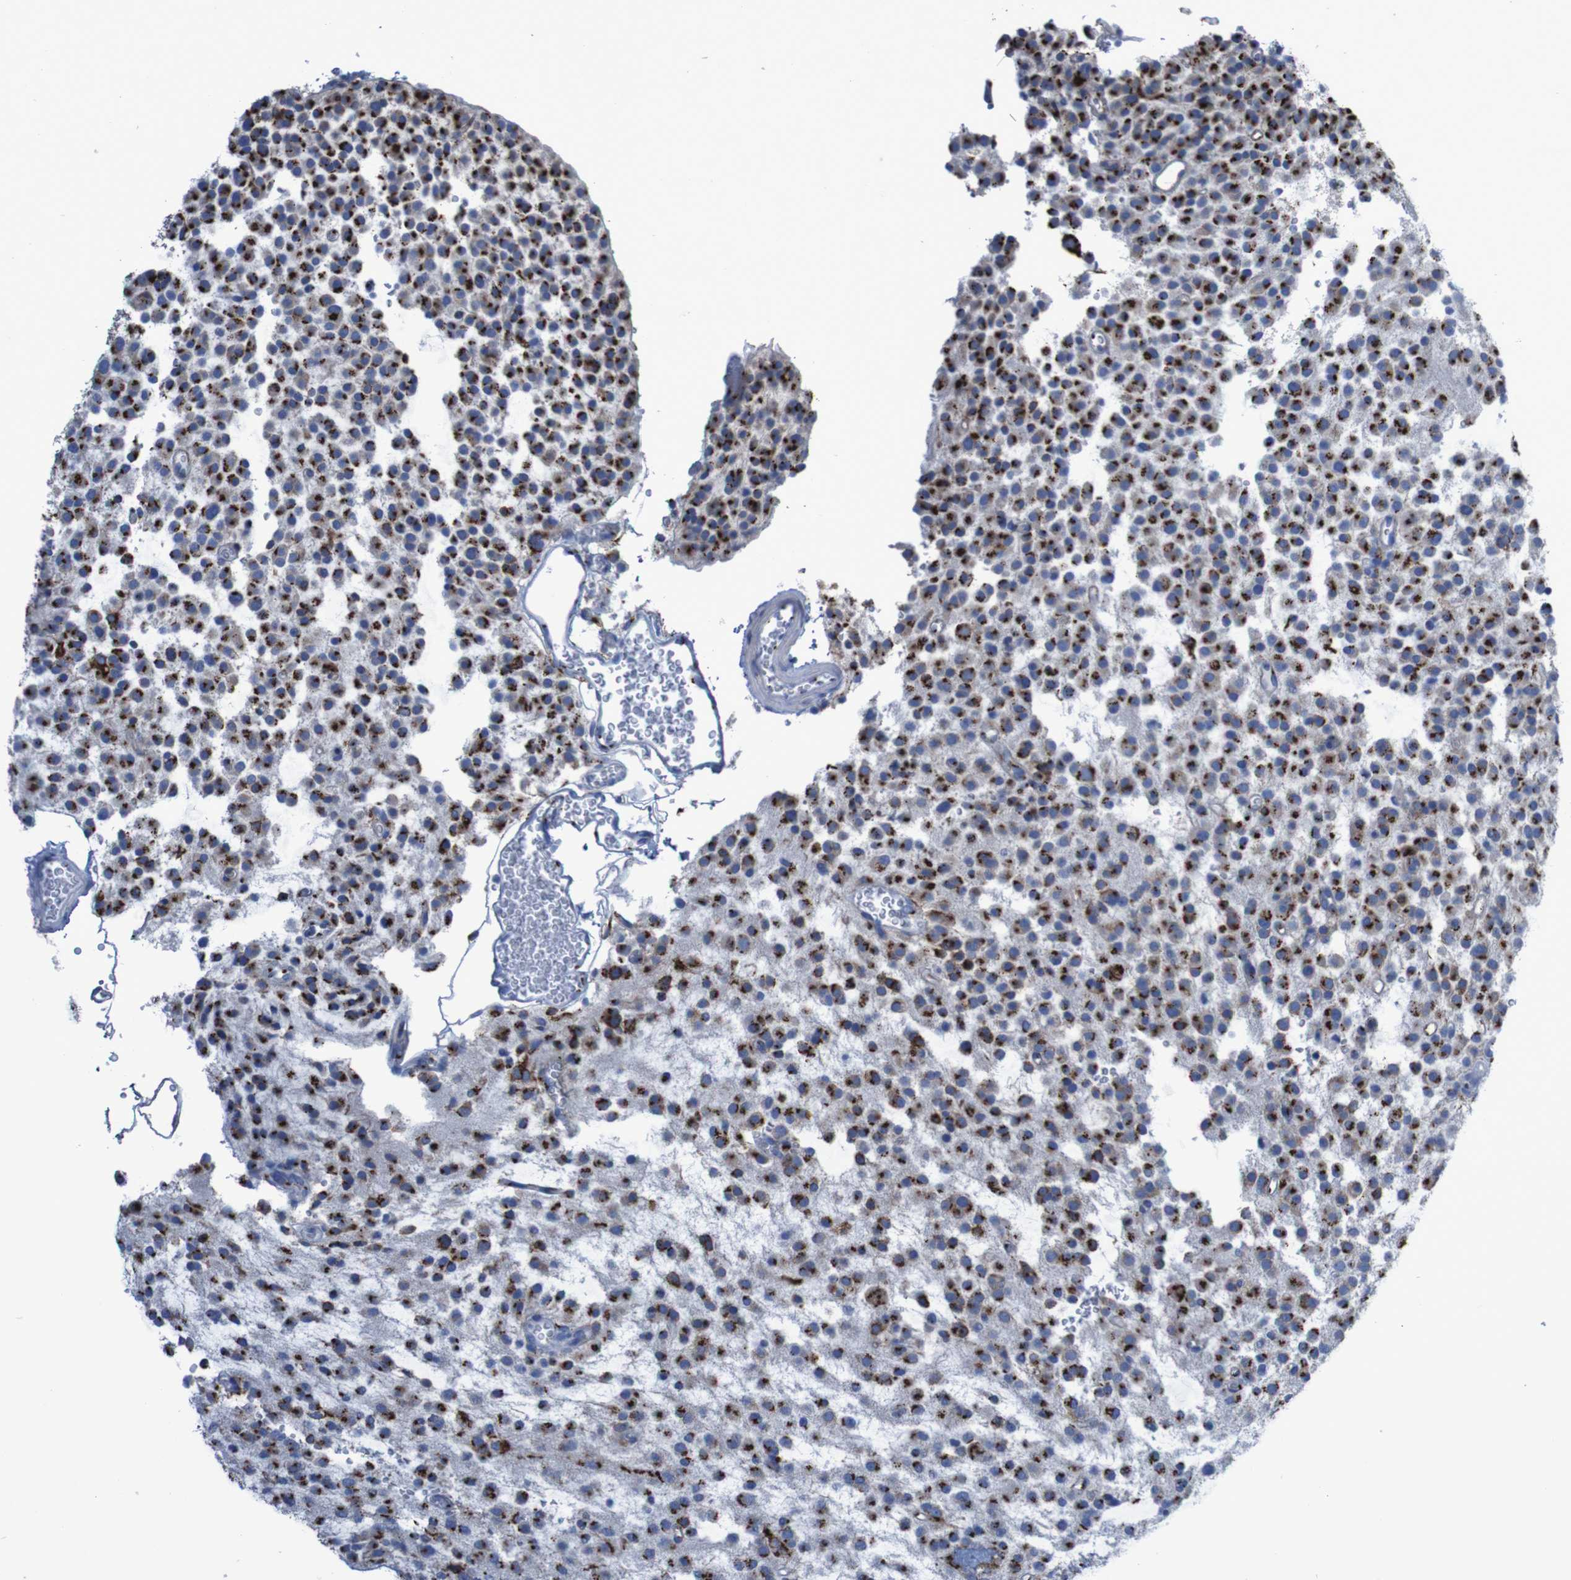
{"staining": {"intensity": "strong", "quantity": ">75%", "location": "cytoplasmic/membranous"}, "tissue": "glioma", "cell_type": "Tumor cells", "image_type": "cancer", "snomed": [{"axis": "morphology", "description": "Glioma, malignant, Low grade"}, {"axis": "topography", "description": "Brain"}], "caption": "Protein staining of malignant low-grade glioma tissue reveals strong cytoplasmic/membranous staining in about >75% of tumor cells.", "gene": "GOLM1", "patient": {"sex": "male", "age": 38}}